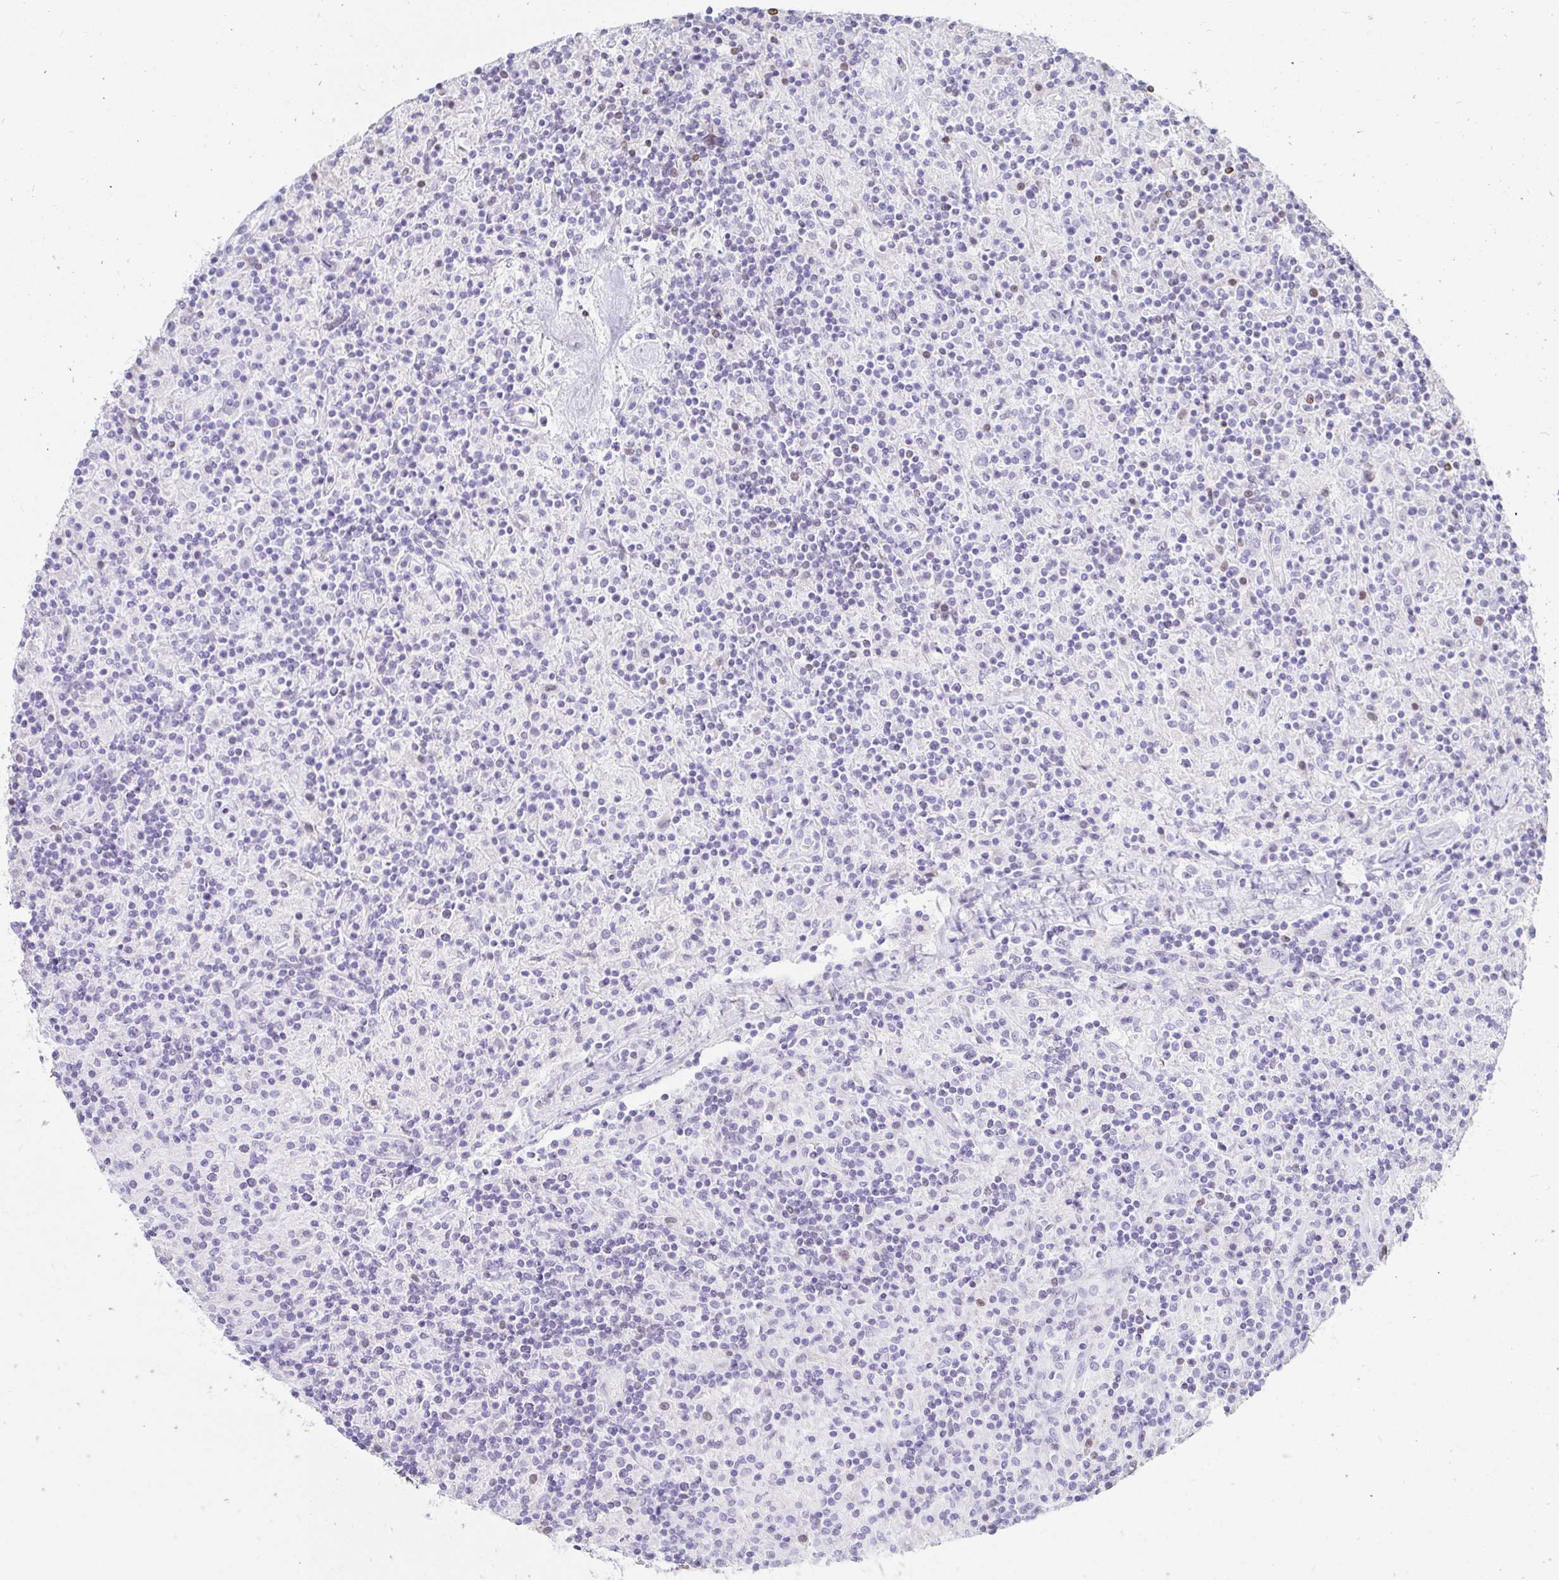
{"staining": {"intensity": "negative", "quantity": "none", "location": "none"}, "tissue": "lymphoma", "cell_type": "Tumor cells", "image_type": "cancer", "snomed": [{"axis": "morphology", "description": "Hodgkin's disease, NOS"}, {"axis": "topography", "description": "Lymph node"}], "caption": "This histopathology image is of lymphoma stained with immunohistochemistry to label a protein in brown with the nuclei are counter-stained blue. There is no expression in tumor cells.", "gene": "CAPSL", "patient": {"sex": "male", "age": 70}}